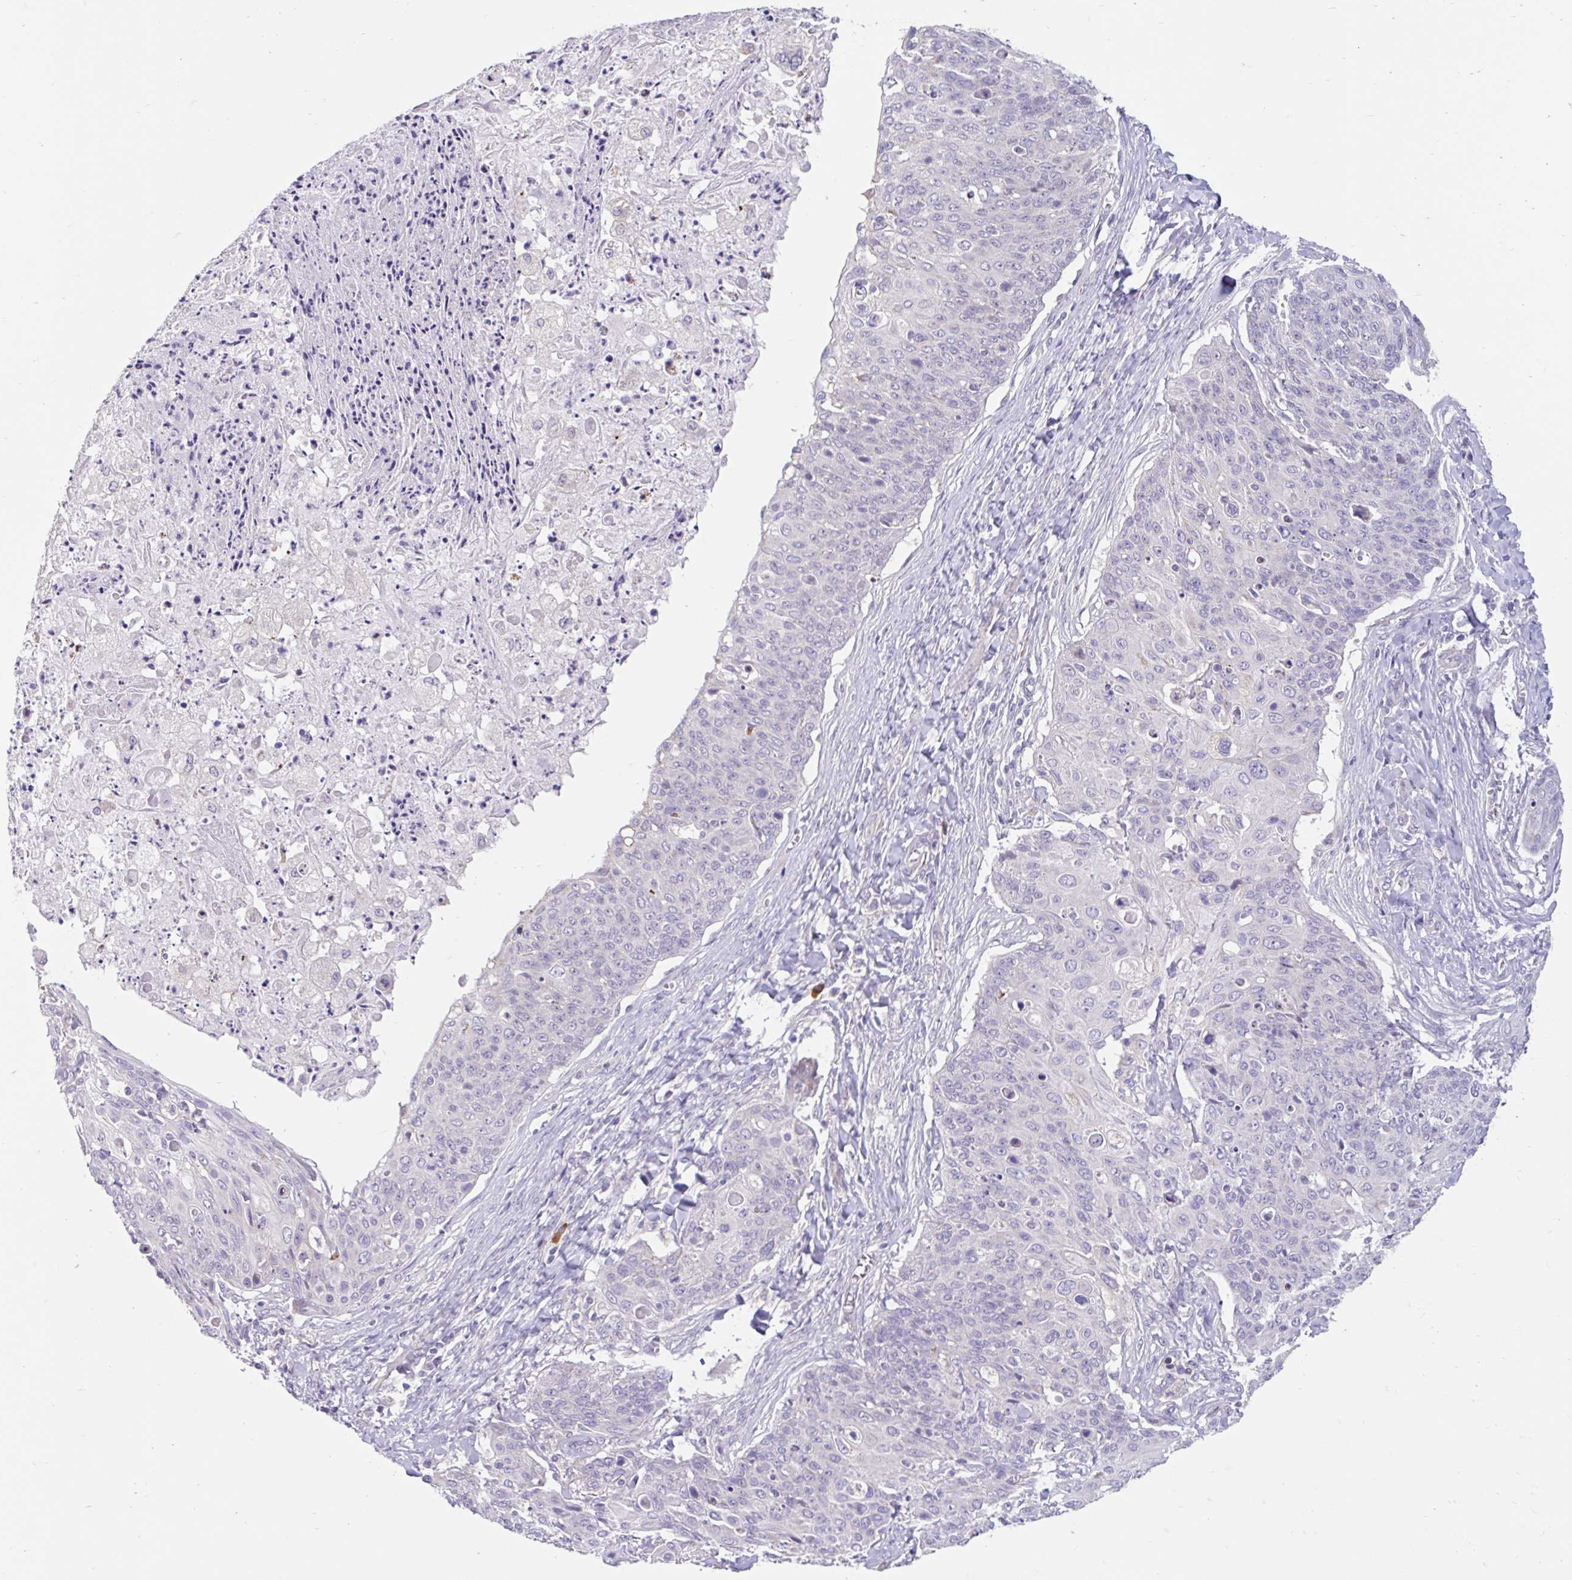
{"staining": {"intensity": "negative", "quantity": "none", "location": "none"}, "tissue": "skin cancer", "cell_type": "Tumor cells", "image_type": "cancer", "snomed": [{"axis": "morphology", "description": "Squamous cell carcinoma, NOS"}, {"axis": "topography", "description": "Skin"}, {"axis": "topography", "description": "Vulva"}], "caption": "Tumor cells show no significant expression in skin cancer. Nuclei are stained in blue.", "gene": "NT5C1B", "patient": {"sex": "female", "age": 85}}